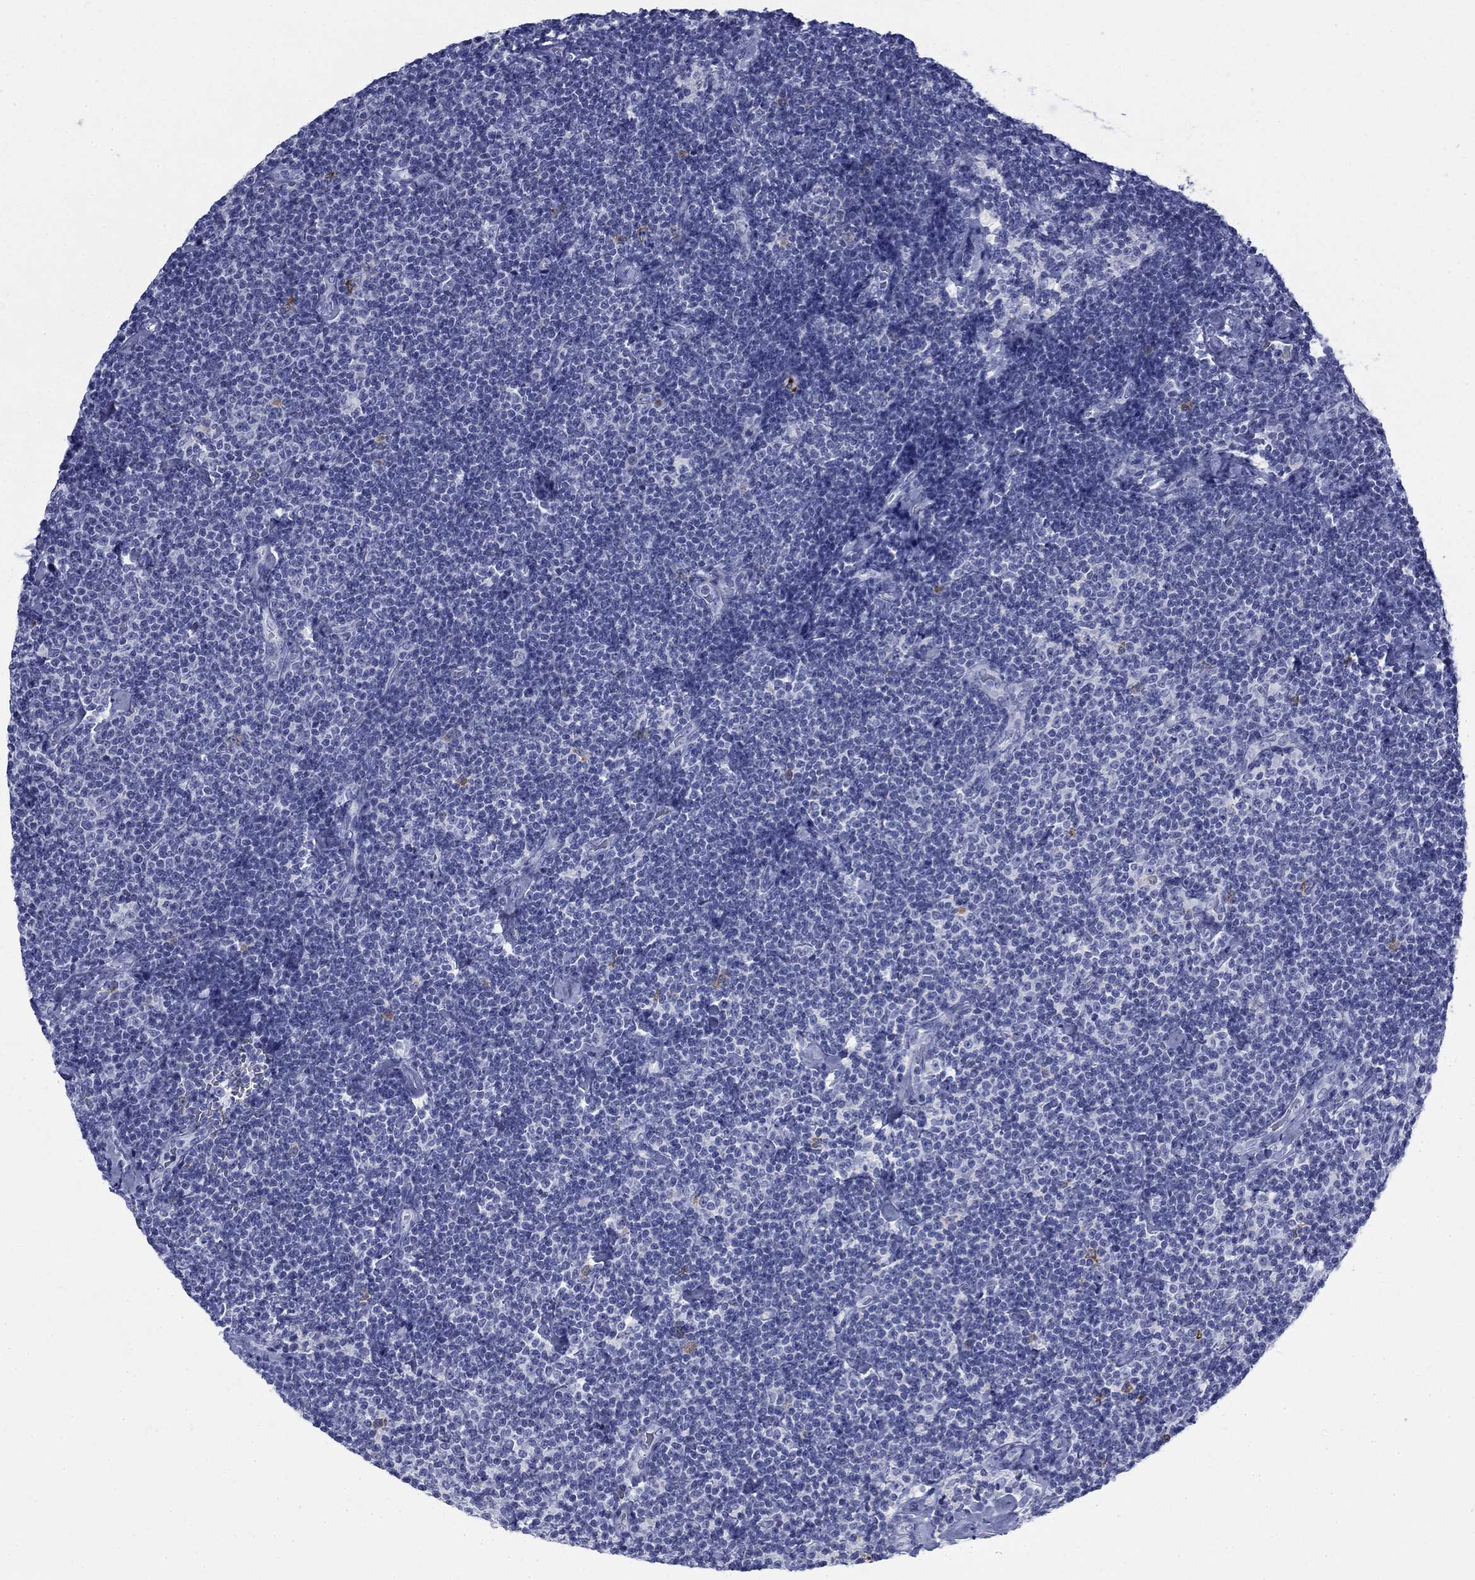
{"staining": {"intensity": "negative", "quantity": "none", "location": "none"}, "tissue": "lymphoma", "cell_type": "Tumor cells", "image_type": "cancer", "snomed": [{"axis": "morphology", "description": "Malignant lymphoma, non-Hodgkin's type, Low grade"}, {"axis": "topography", "description": "Lymph node"}], "caption": "An immunohistochemistry (IHC) photomicrograph of lymphoma is shown. There is no staining in tumor cells of lymphoma.", "gene": "IGF2BP3", "patient": {"sex": "male", "age": 81}}